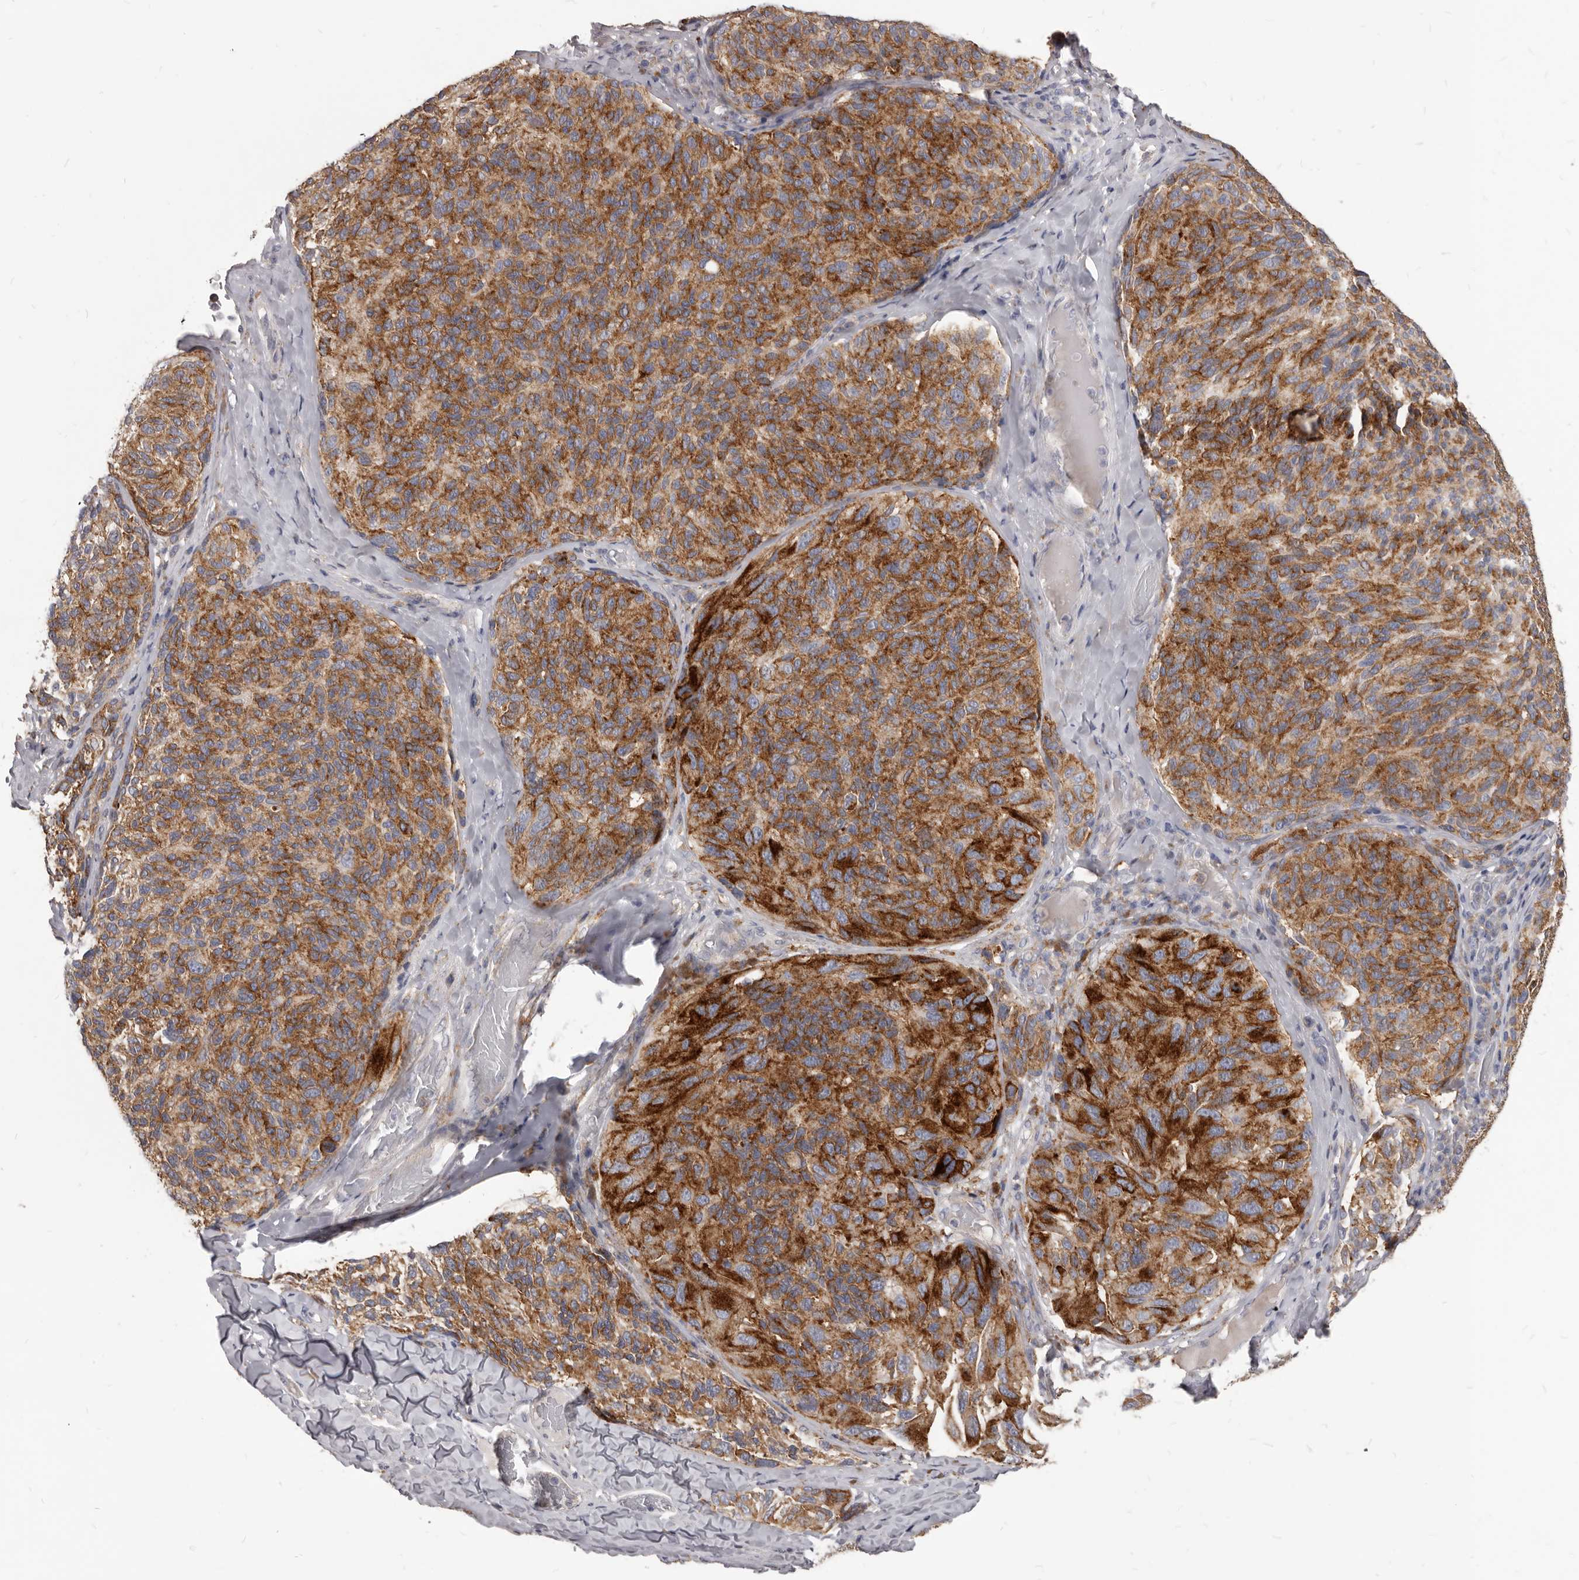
{"staining": {"intensity": "strong", "quantity": ">75%", "location": "cytoplasmic/membranous"}, "tissue": "melanoma", "cell_type": "Tumor cells", "image_type": "cancer", "snomed": [{"axis": "morphology", "description": "Malignant melanoma, NOS"}, {"axis": "topography", "description": "Skin"}], "caption": "About >75% of tumor cells in human melanoma reveal strong cytoplasmic/membranous protein positivity as visualized by brown immunohistochemical staining.", "gene": "PI4K2A", "patient": {"sex": "female", "age": 73}}